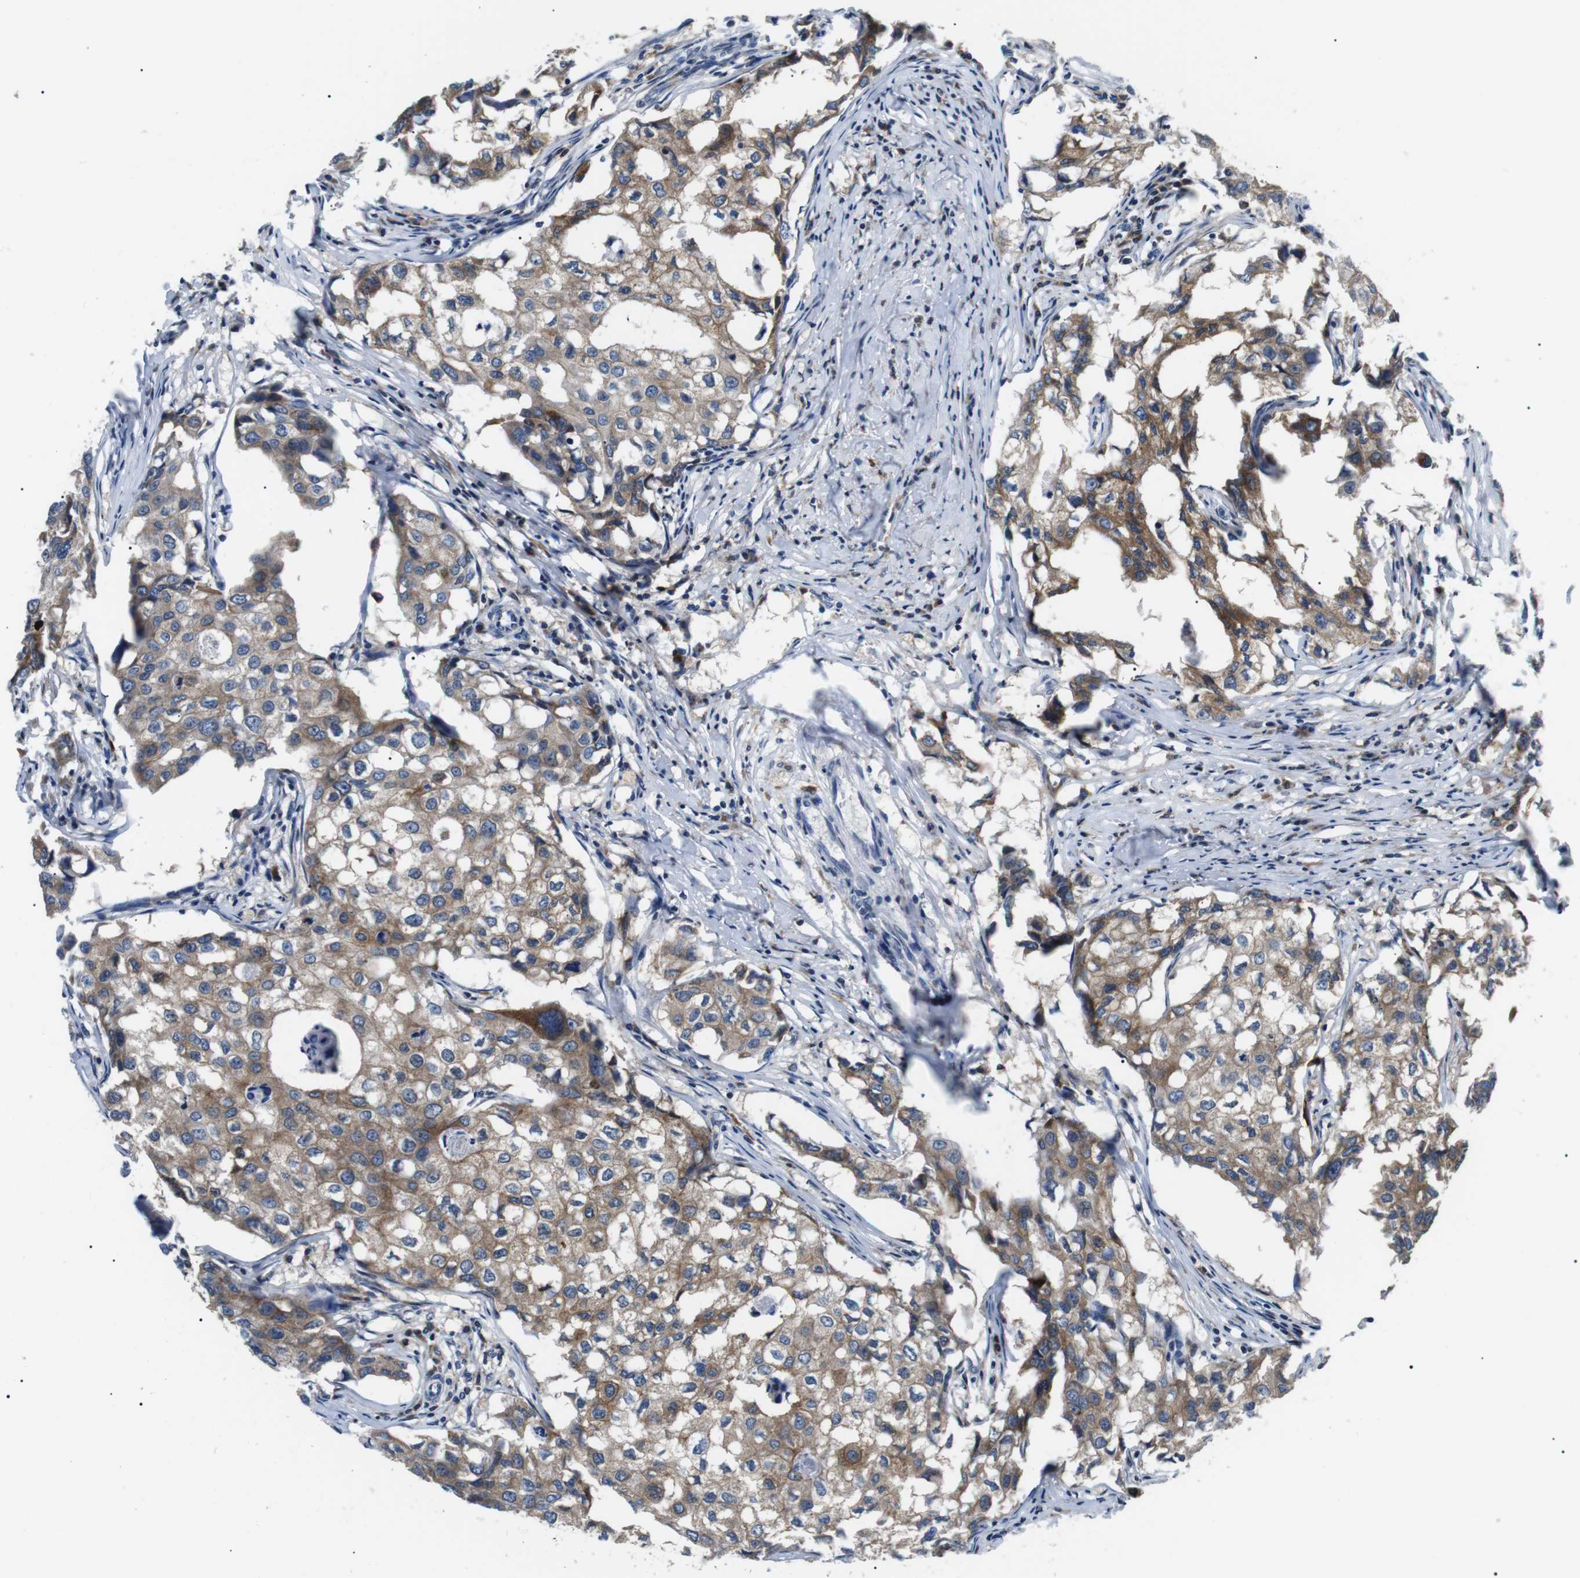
{"staining": {"intensity": "moderate", "quantity": ">75%", "location": "cytoplasmic/membranous"}, "tissue": "breast cancer", "cell_type": "Tumor cells", "image_type": "cancer", "snomed": [{"axis": "morphology", "description": "Duct carcinoma"}, {"axis": "topography", "description": "Breast"}], "caption": "Approximately >75% of tumor cells in breast cancer exhibit moderate cytoplasmic/membranous protein positivity as visualized by brown immunohistochemical staining.", "gene": "RAB9A", "patient": {"sex": "female", "age": 27}}